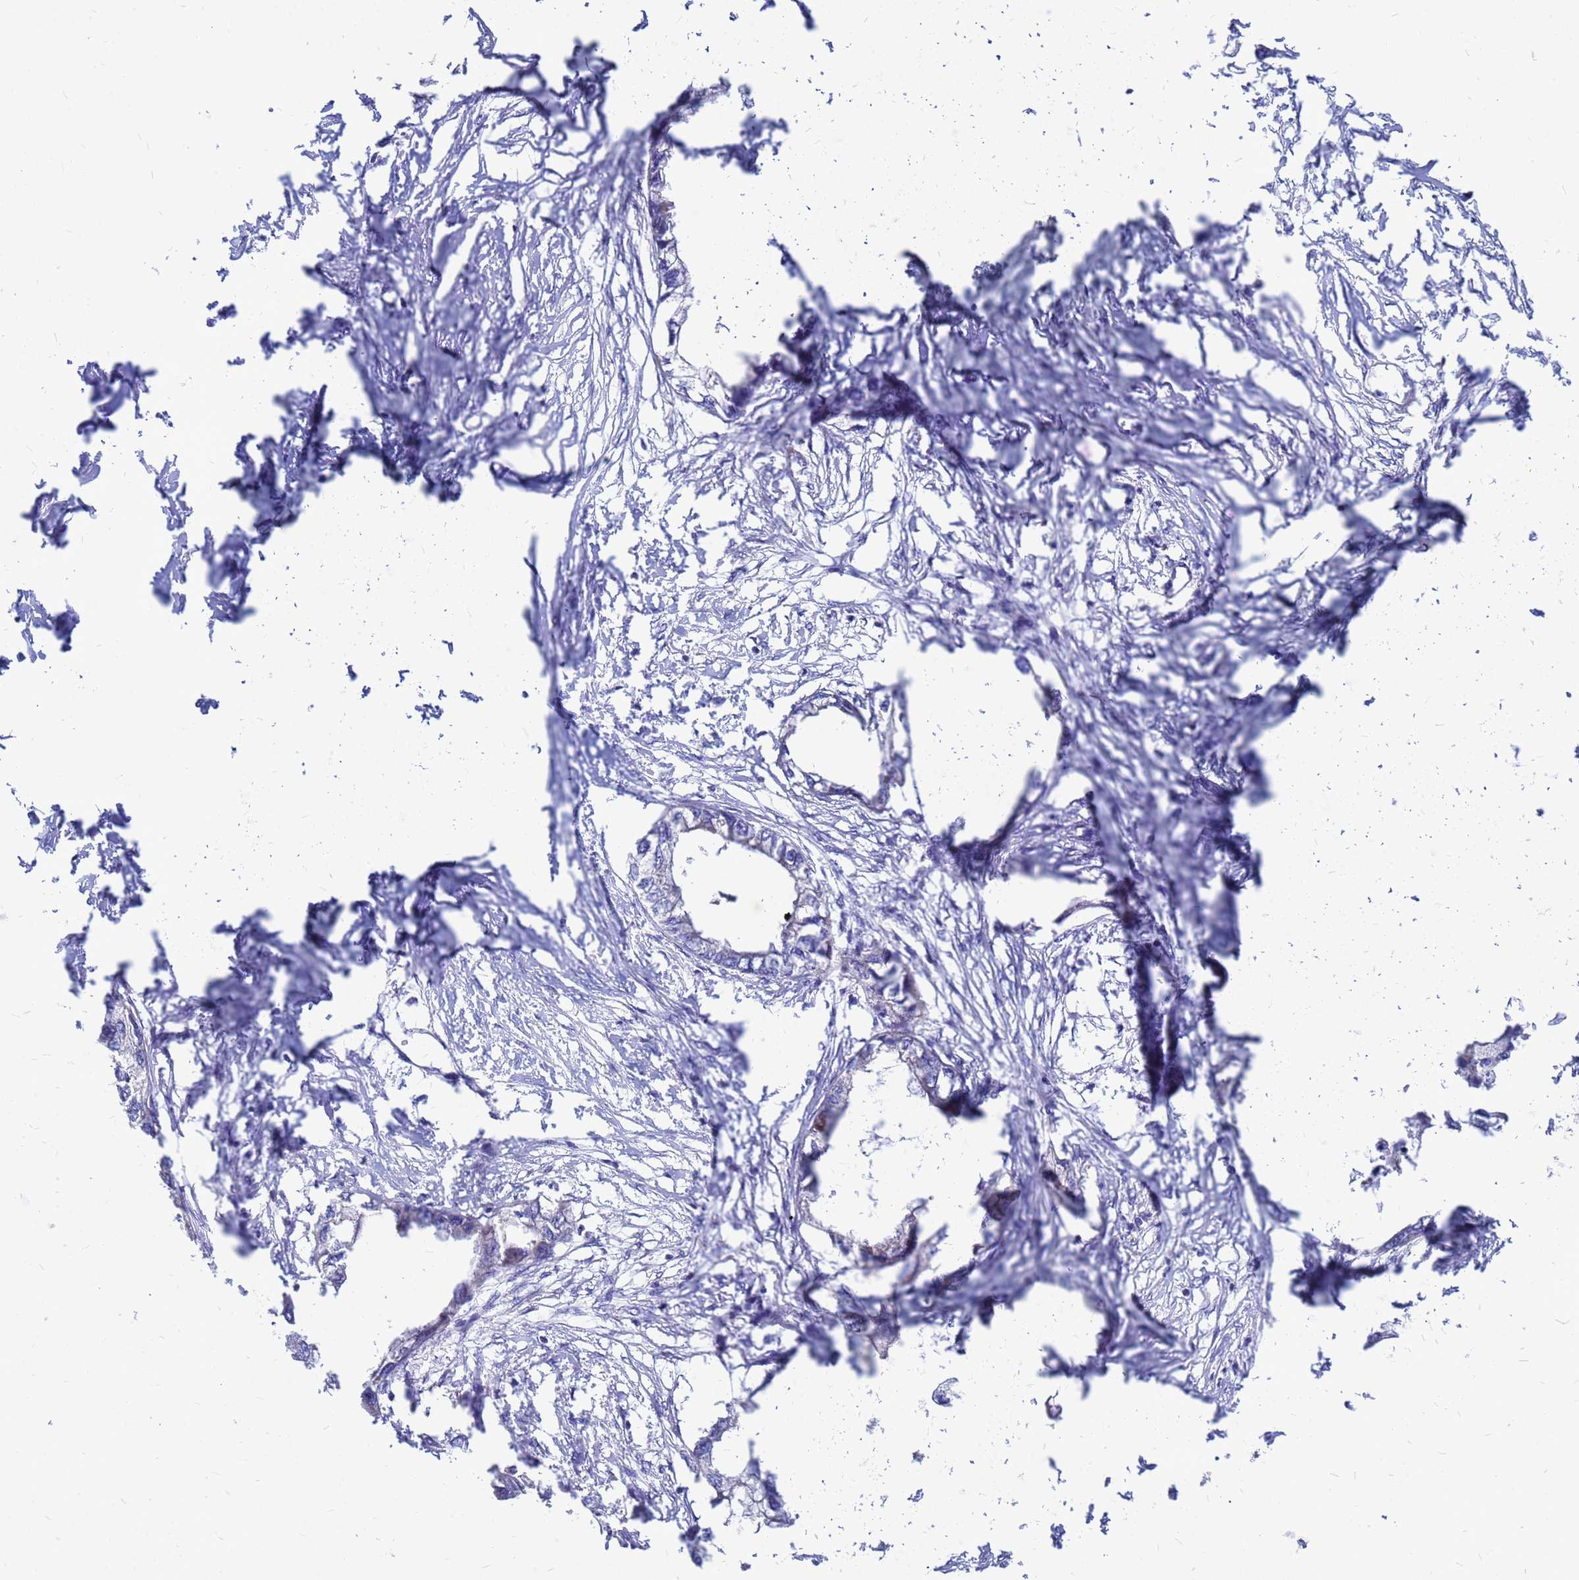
{"staining": {"intensity": "negative", "quantity": "none", "location": "none"}, "tissue": "endometrial cancer", "cell_type": "Tumor cells", "image_type": "cancer", "snomed": [{"axis": "morphology", "description": "Adenocarcinoma, NOS"}, {"axis": "morphology", "description": "Adenocarcinoma, metastatic, NOS"}, {"axis": "topography", "description": "Adipose tissue"}, {"axis": "topography", "description": "Endometrium"}], "caption": "Endometrial metastatic adenocarcinoma stained for a protein using immunohistochemistry displays no positivity tumor cells.", "gene": "FHIP1A", "patient": {"sex": "female", "age": 67}}